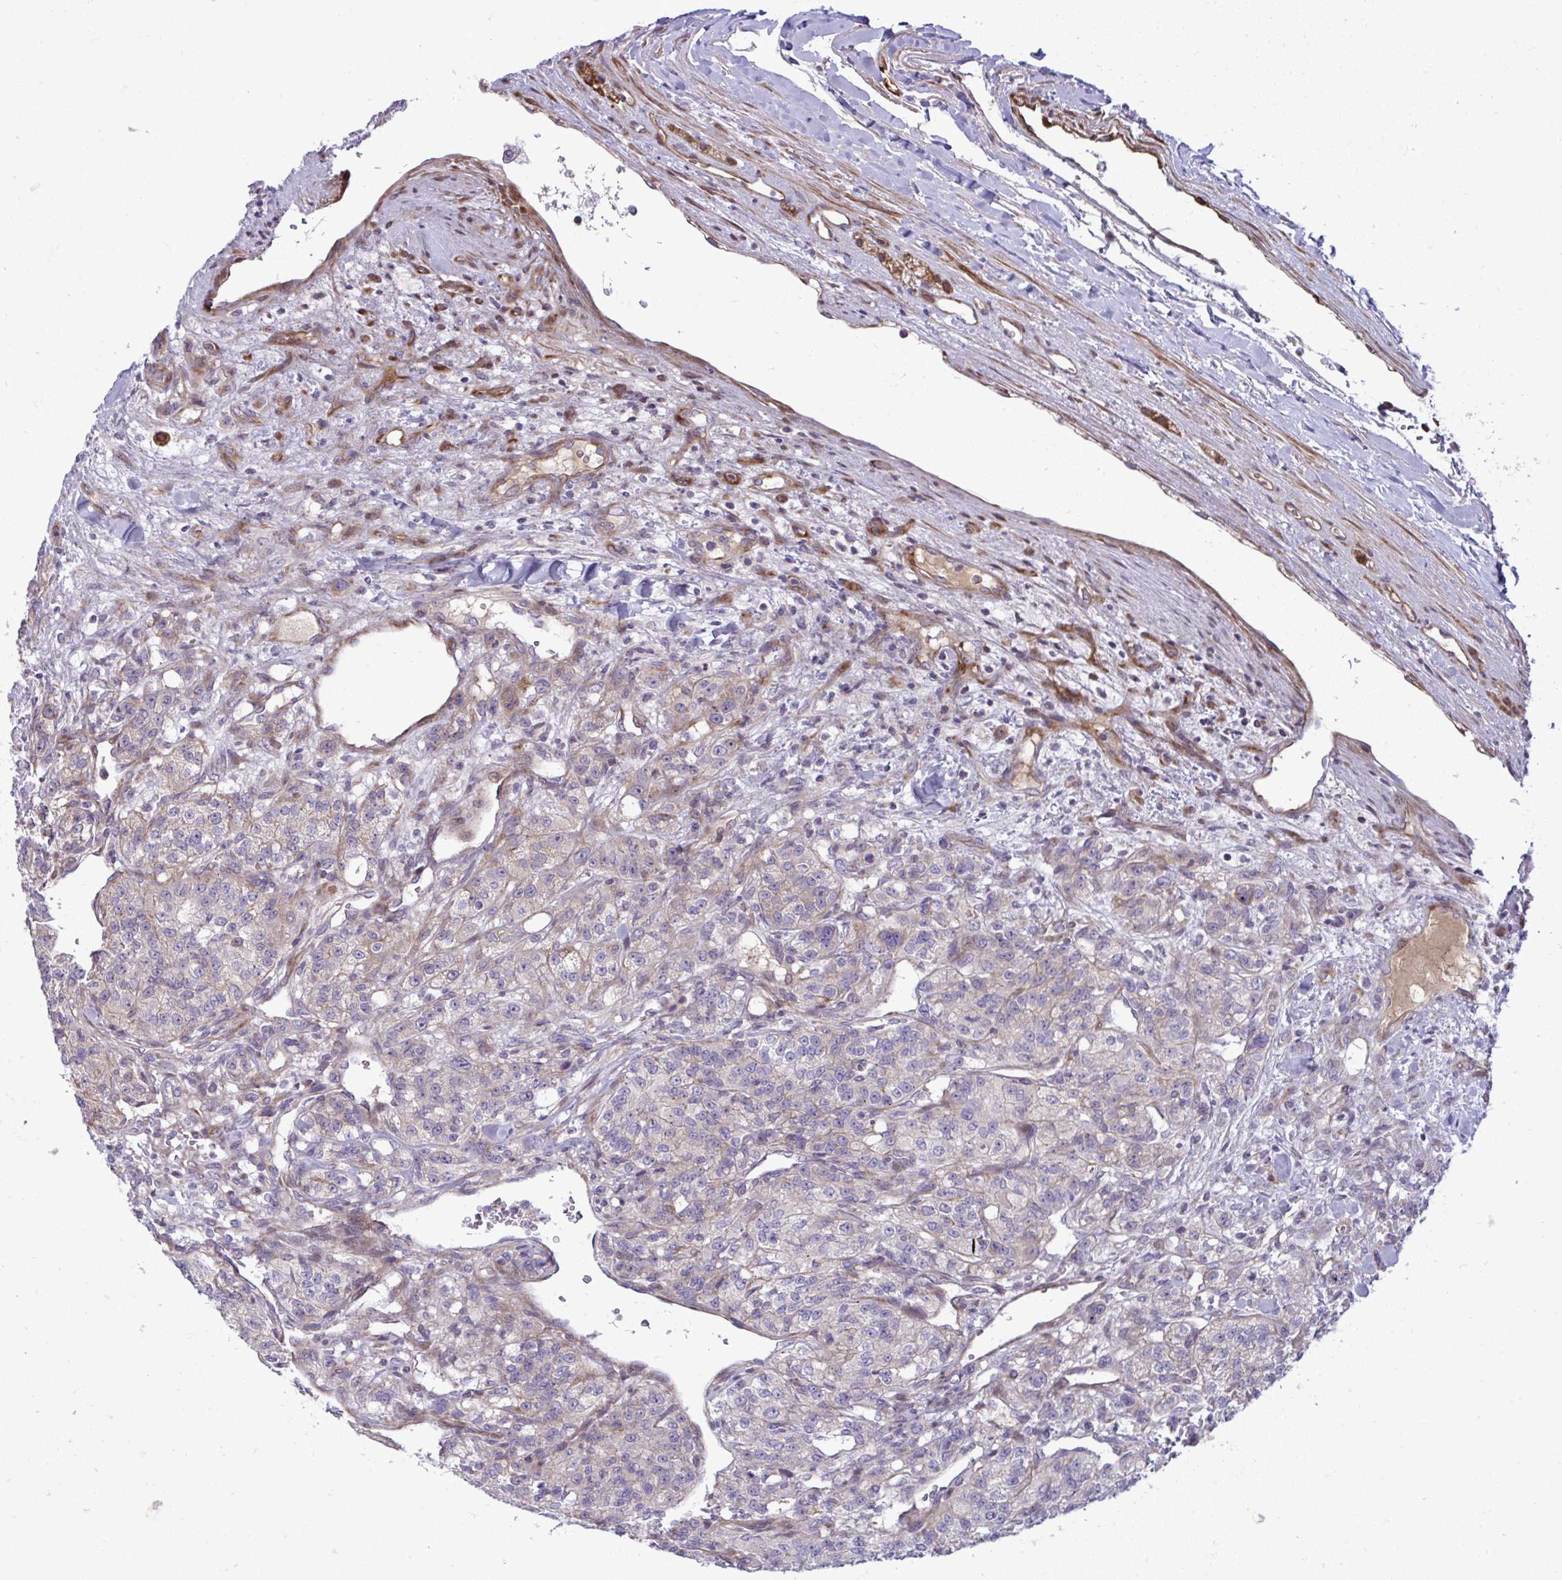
{"staining": {"intensity": "moderate", "quantity": "<25%", "location": "cytoplasmic/membranous"}, "tissue": "renal cancer", "cell_type": "Tumor cells", "image_type": "cancer", "snomed": [{"axis": "morphology", "description": "Adenocarcinoma, NOS"}, {"axis": "topography", "description": "Kidney"}], "caption": "Immunohistochemical staining of renal cancer (adenocarcinoma) reveals moderate cytoplasmic/membranous protein staining in about <25% of tumor cells.", "gene": "ZSCAN9", "patient": {"sex": "female", "age": 63}}